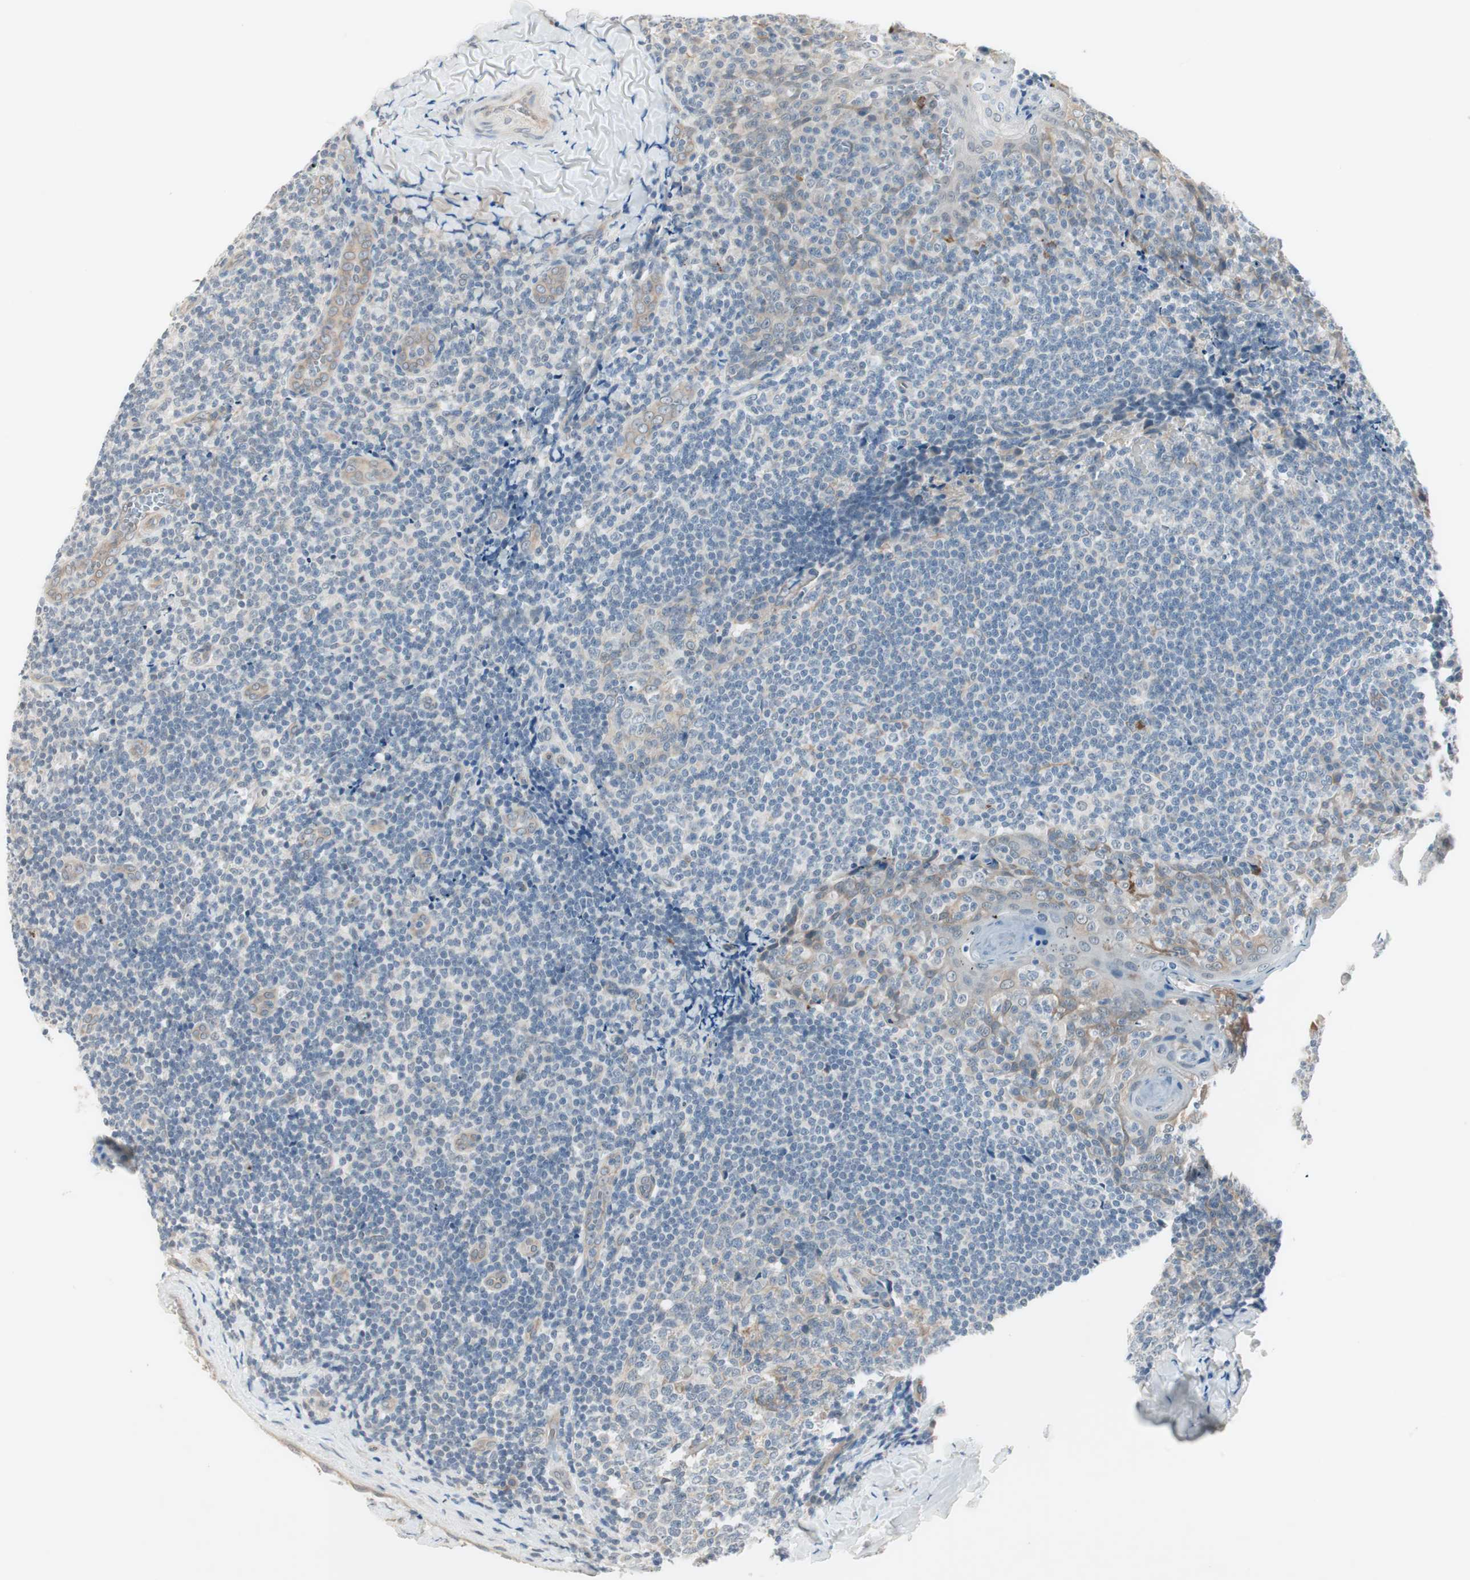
{"staining": {"intensity": "negative", "quantity": "none", "location": "none"}, "tissue": "tonsil", "cell_type": "Germinal center cells", "image_type": "normal", "snomed": [{"axis": "morphology", "description": "Normal tissue, NOS"}, {"axis": "topography", "description": "Tonsil"}], "caption": "DAB immunohistochemical staining of normal tonsil shows no significant expression in germinal center cells.", "gene": "ITGB4", "patient": {"sex": "male", "age": 31}}